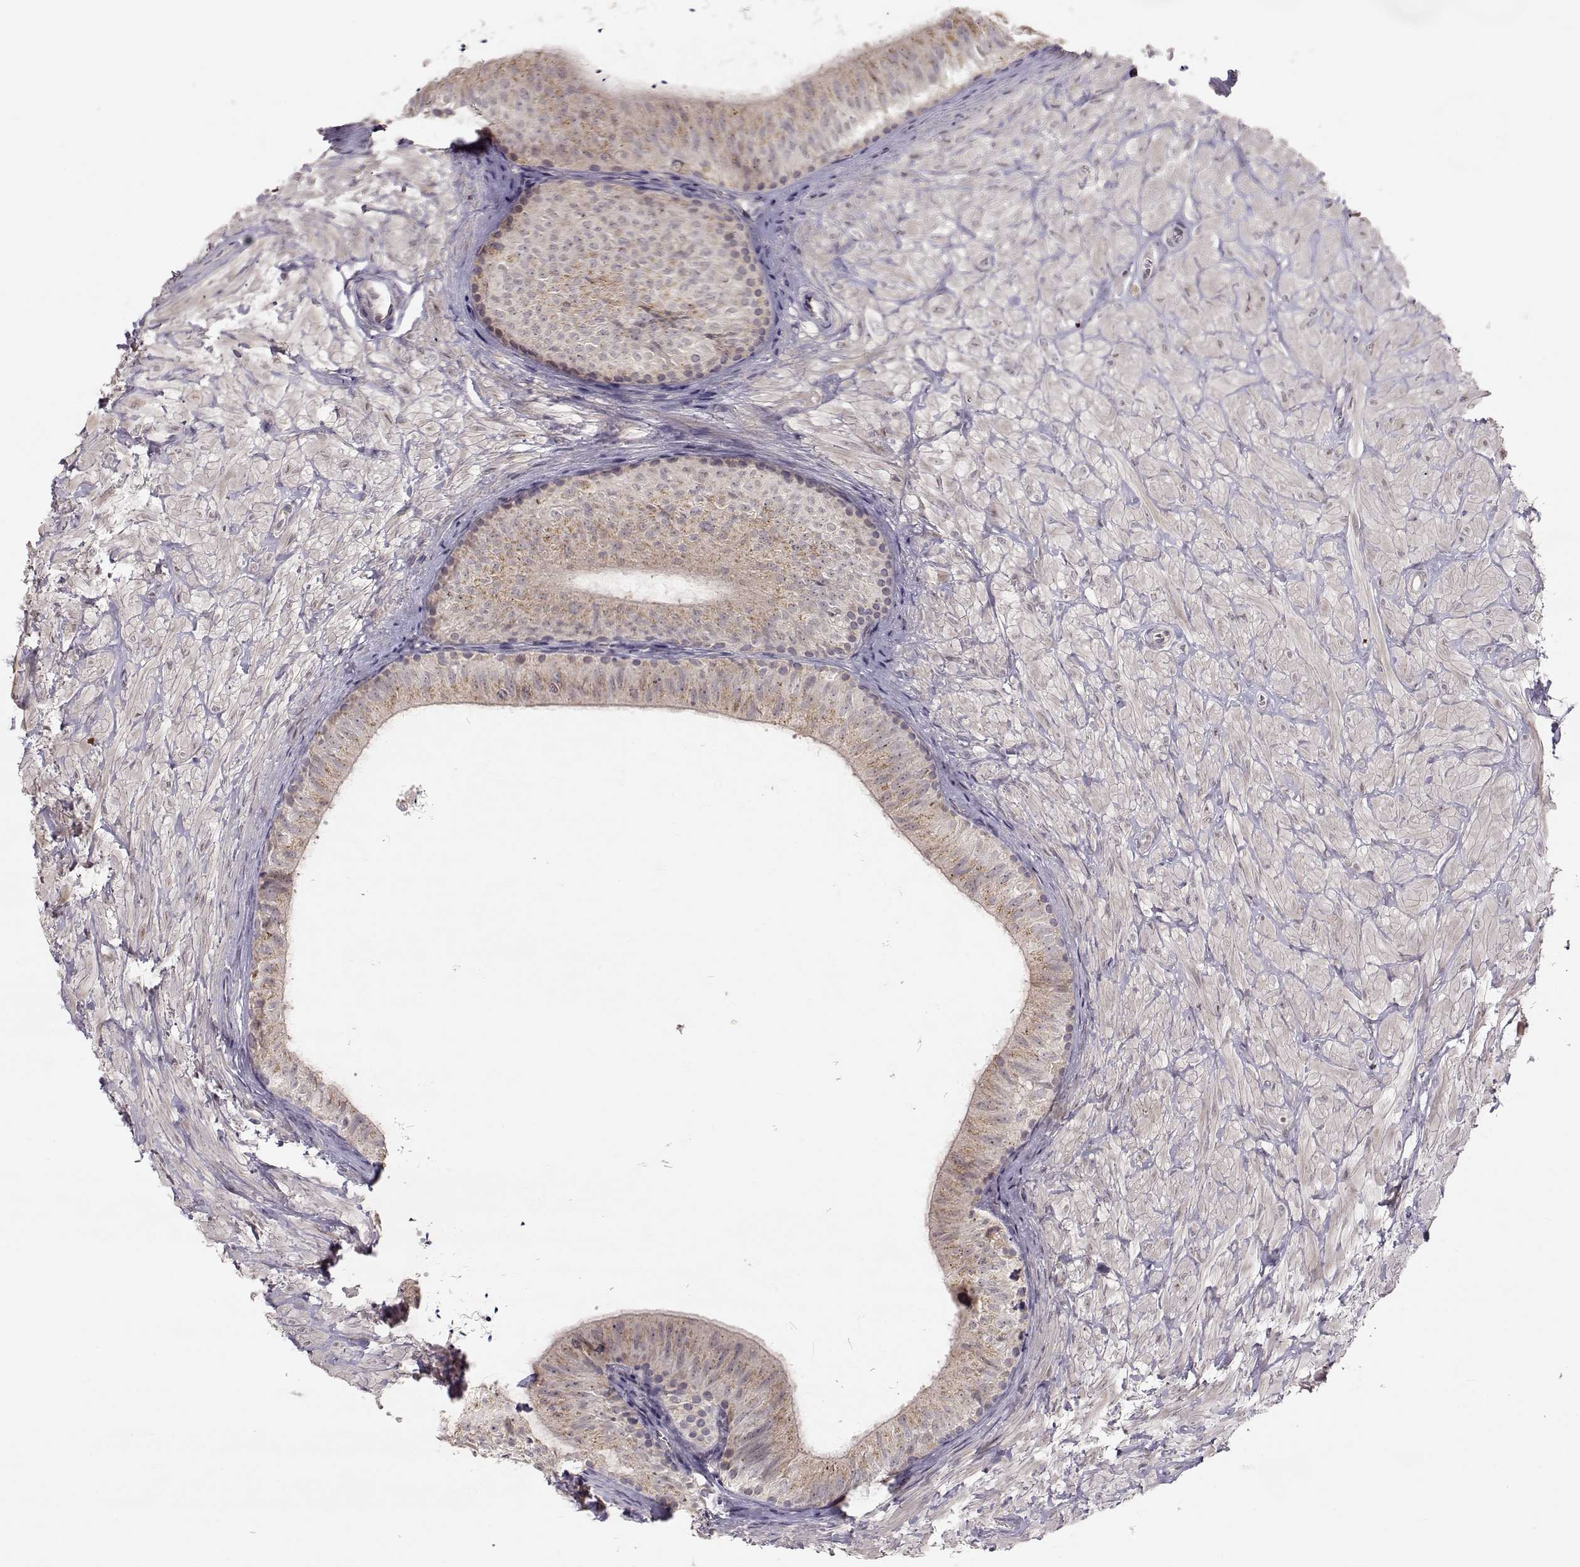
{"staining": {"intensity": "weak", "quantity": ">75%", "location": "cytoplasmic/membranous"}, "tissue": "epididymis", "cell_type": "Glandular cells", "image_type": "normal", "snomed": [{"axis": "morphology", "description": "Normal tissue, NOS"}, {"axis": "topography", "description": "Epididymis"}], "caption": "Epididymis was stained to show a protein in brown. There is low levels of weak cytoplasmic/membranous expression in approximately >75% of glandular cells. (brown staining indicates protein expression, while blue staining denotes nuclei).", "gene": "PNMT", "patient": {"sex": "male", "age": 32}}